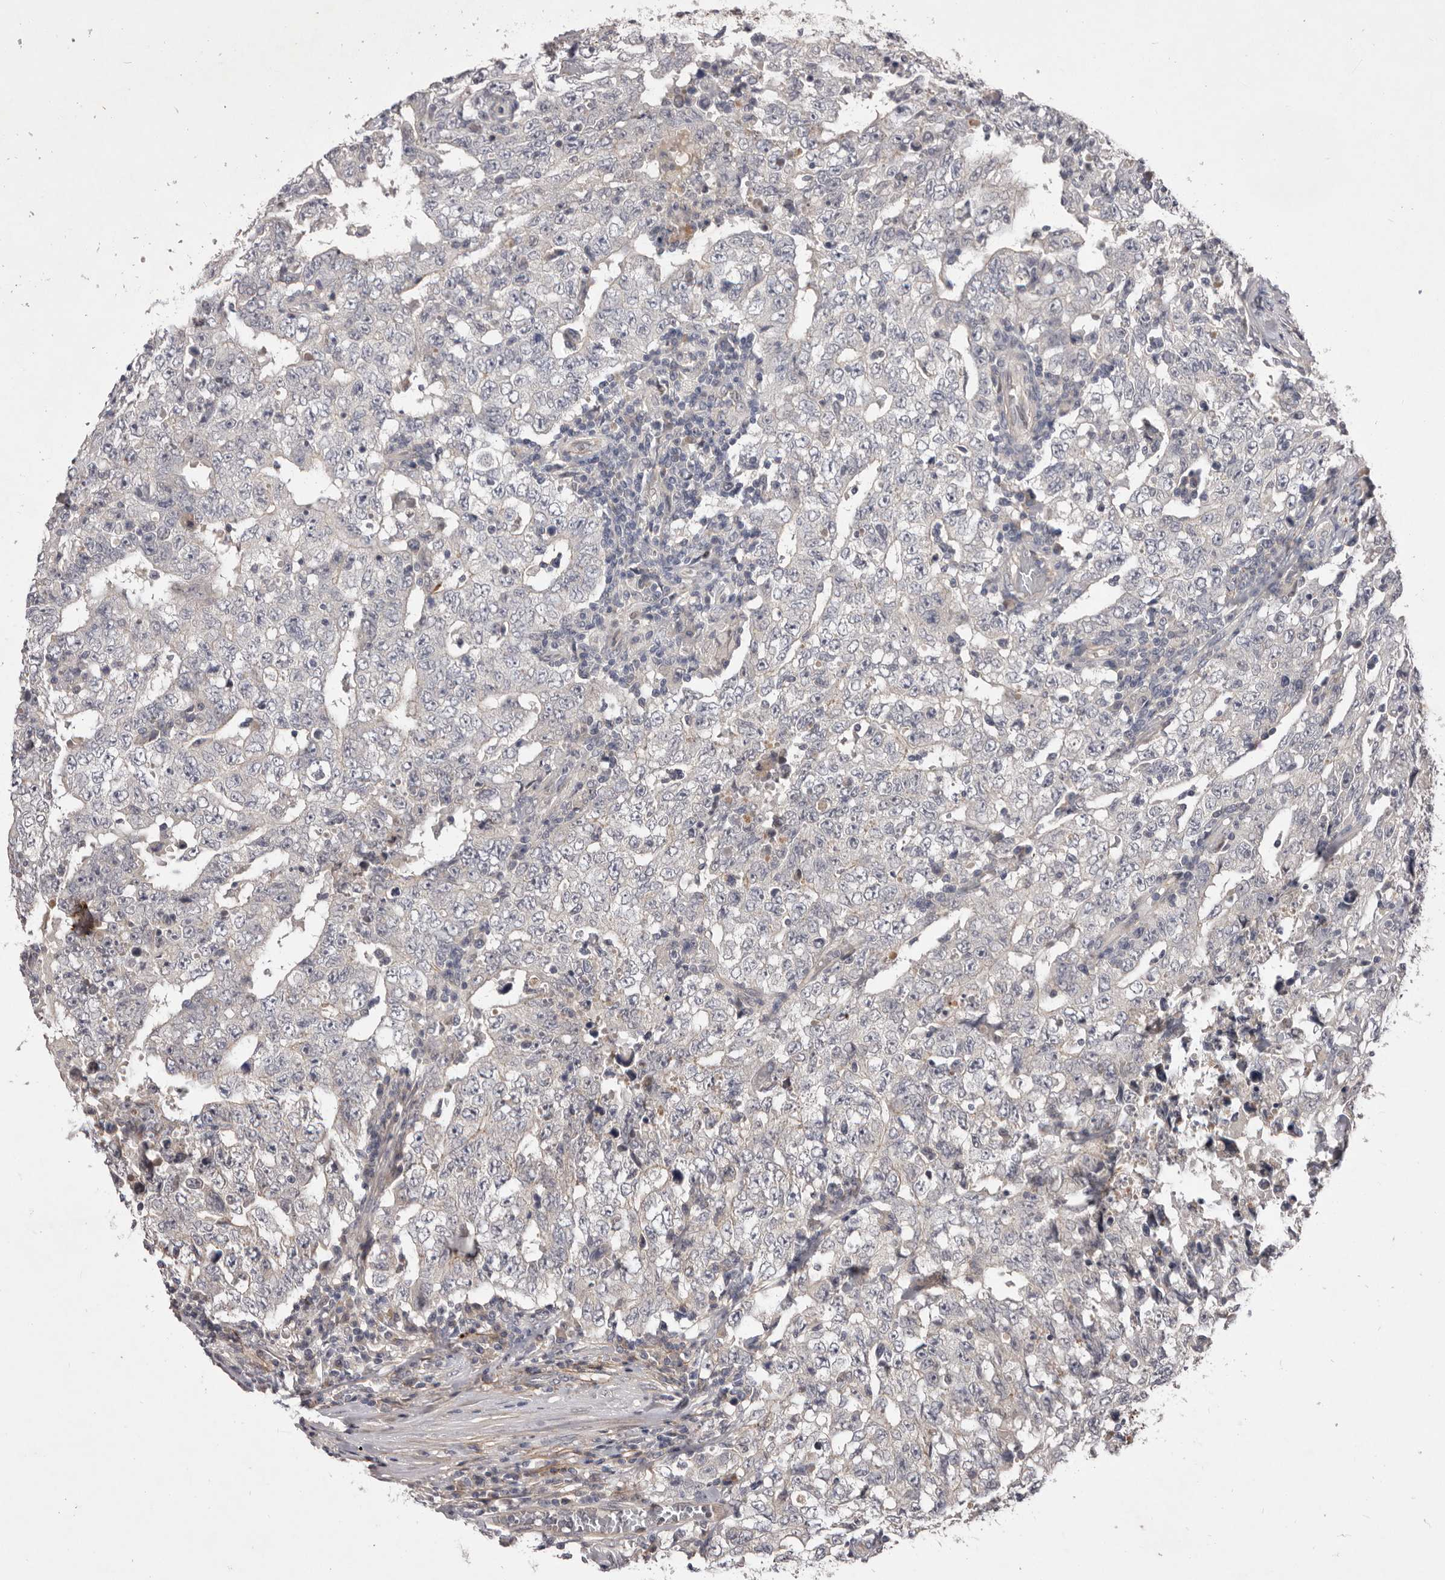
{"staining": {"intensity": "negative", "quantity": "none", "location": "none"}, "tissue": "testis cancer", "cell_type": "Tumor cells", "image_type": "cancer", "snomed": [{"axis": "morphology", "description": "Carcinoma, Embryonal, NOS"}, {"axis": "topography", "description": "Testis"}], "caption": "A histopathology image of embryonal carcinoma (testis) stained for a protein reveals no brown staining in tumor cells. (DAB (3,3'-diaminobenzidine) immunohistochemistry visualized using brightfield microscopy, high magnification).", "gene": "HBS1L", "patient": {"sex": "male", "age": 26}}